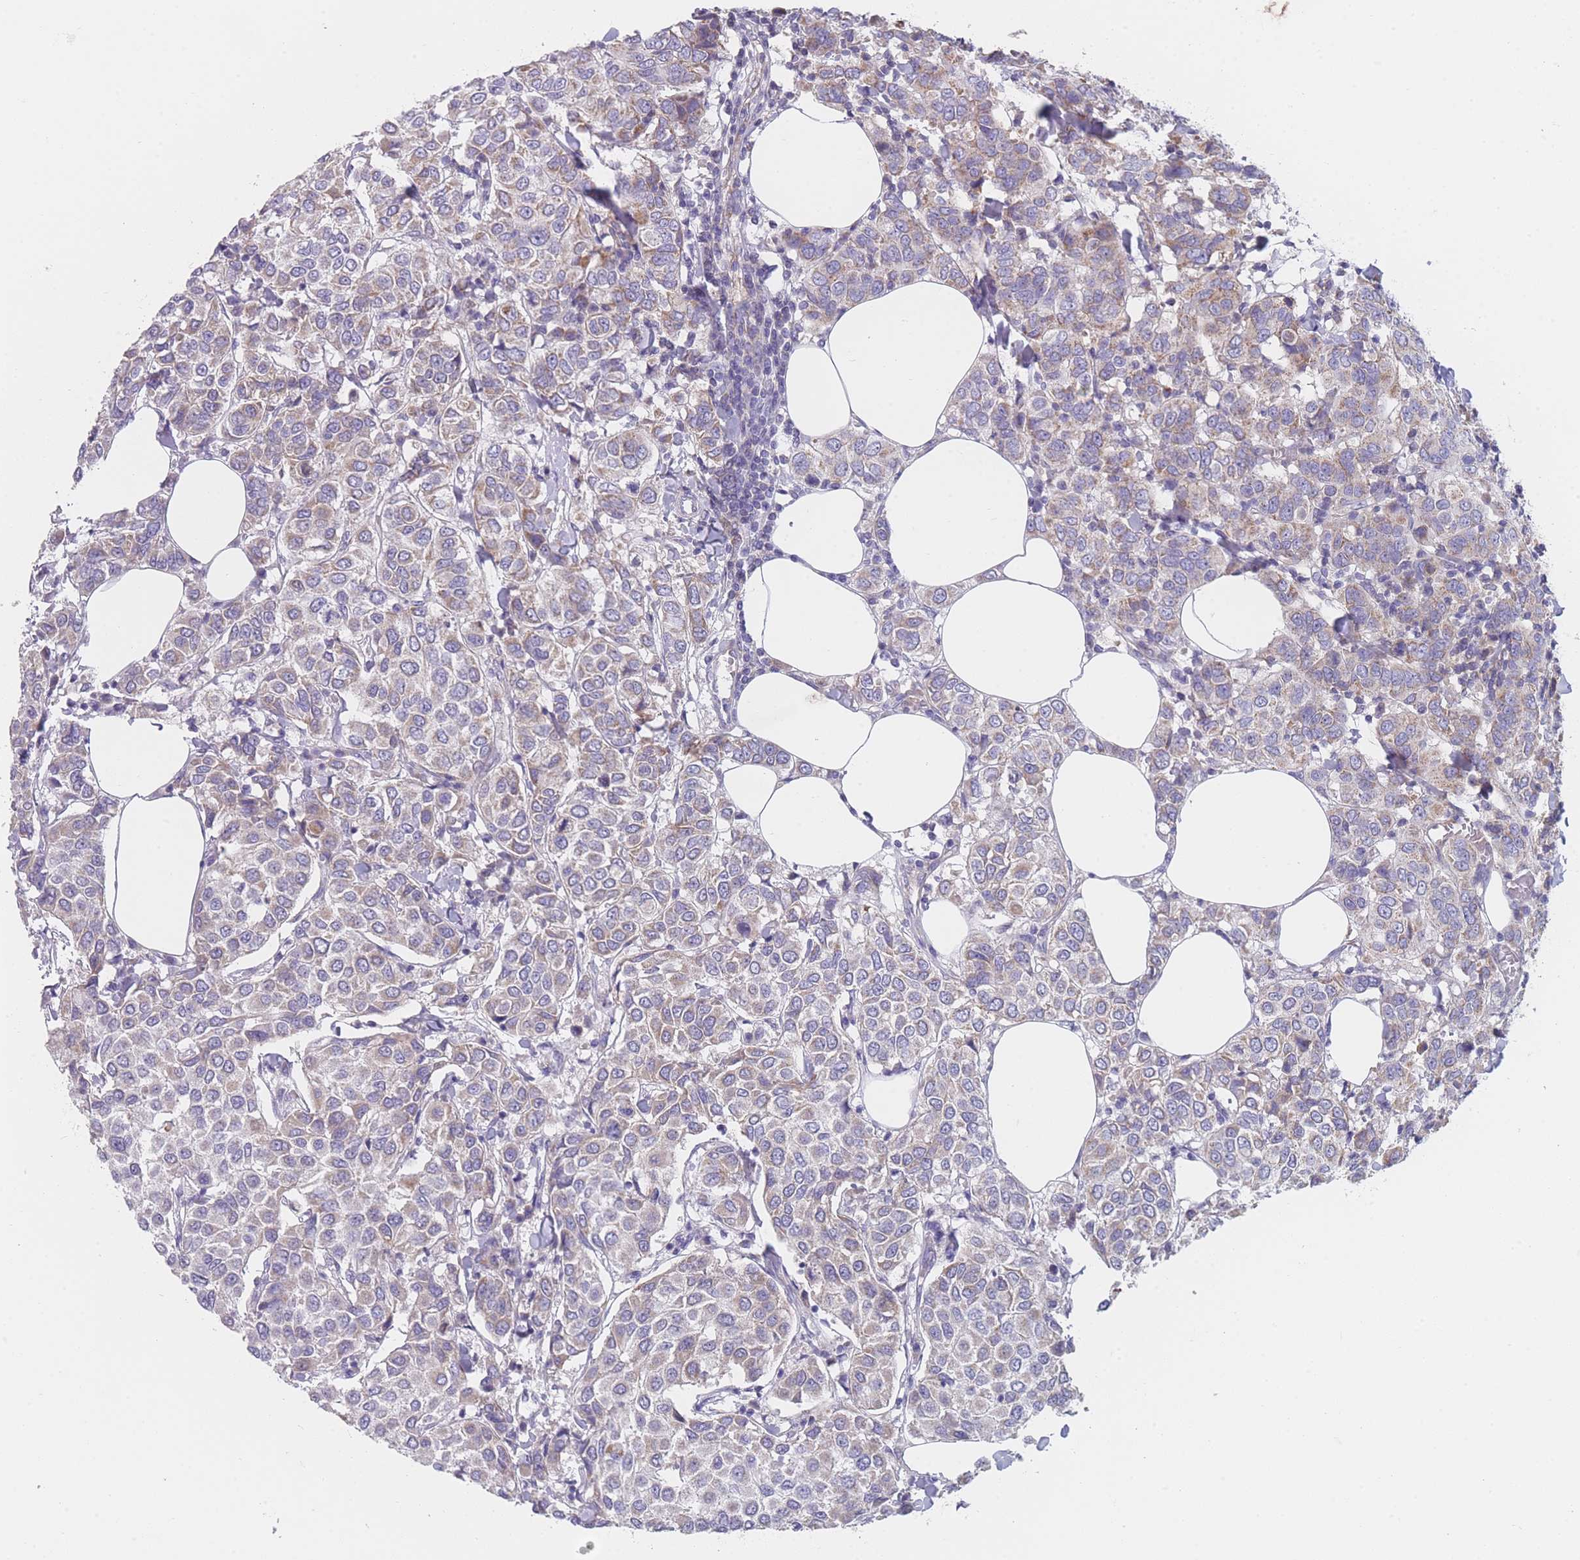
{"staining": {"intensity": "weak", "quantity": "25%-75%", "location": "cytoplasmic/membranous"}, "tissue": "breast cancer", "cell_type": "Tumor cells", "image_type": "cancer", "snomed": [{"axis": "morphology", "description": "Duct carcinoma"}, {"axis": "topography", "description": "Breast"}], "caption": "Protein staining reveals weak cytoplasmic/membranous expression in approximately 25%-75% of tumor cells in breast cancer (infiltrating ductal carcinoma).", "gene": "MRPS14", "patient": {"sex": "female", "age": 55}}